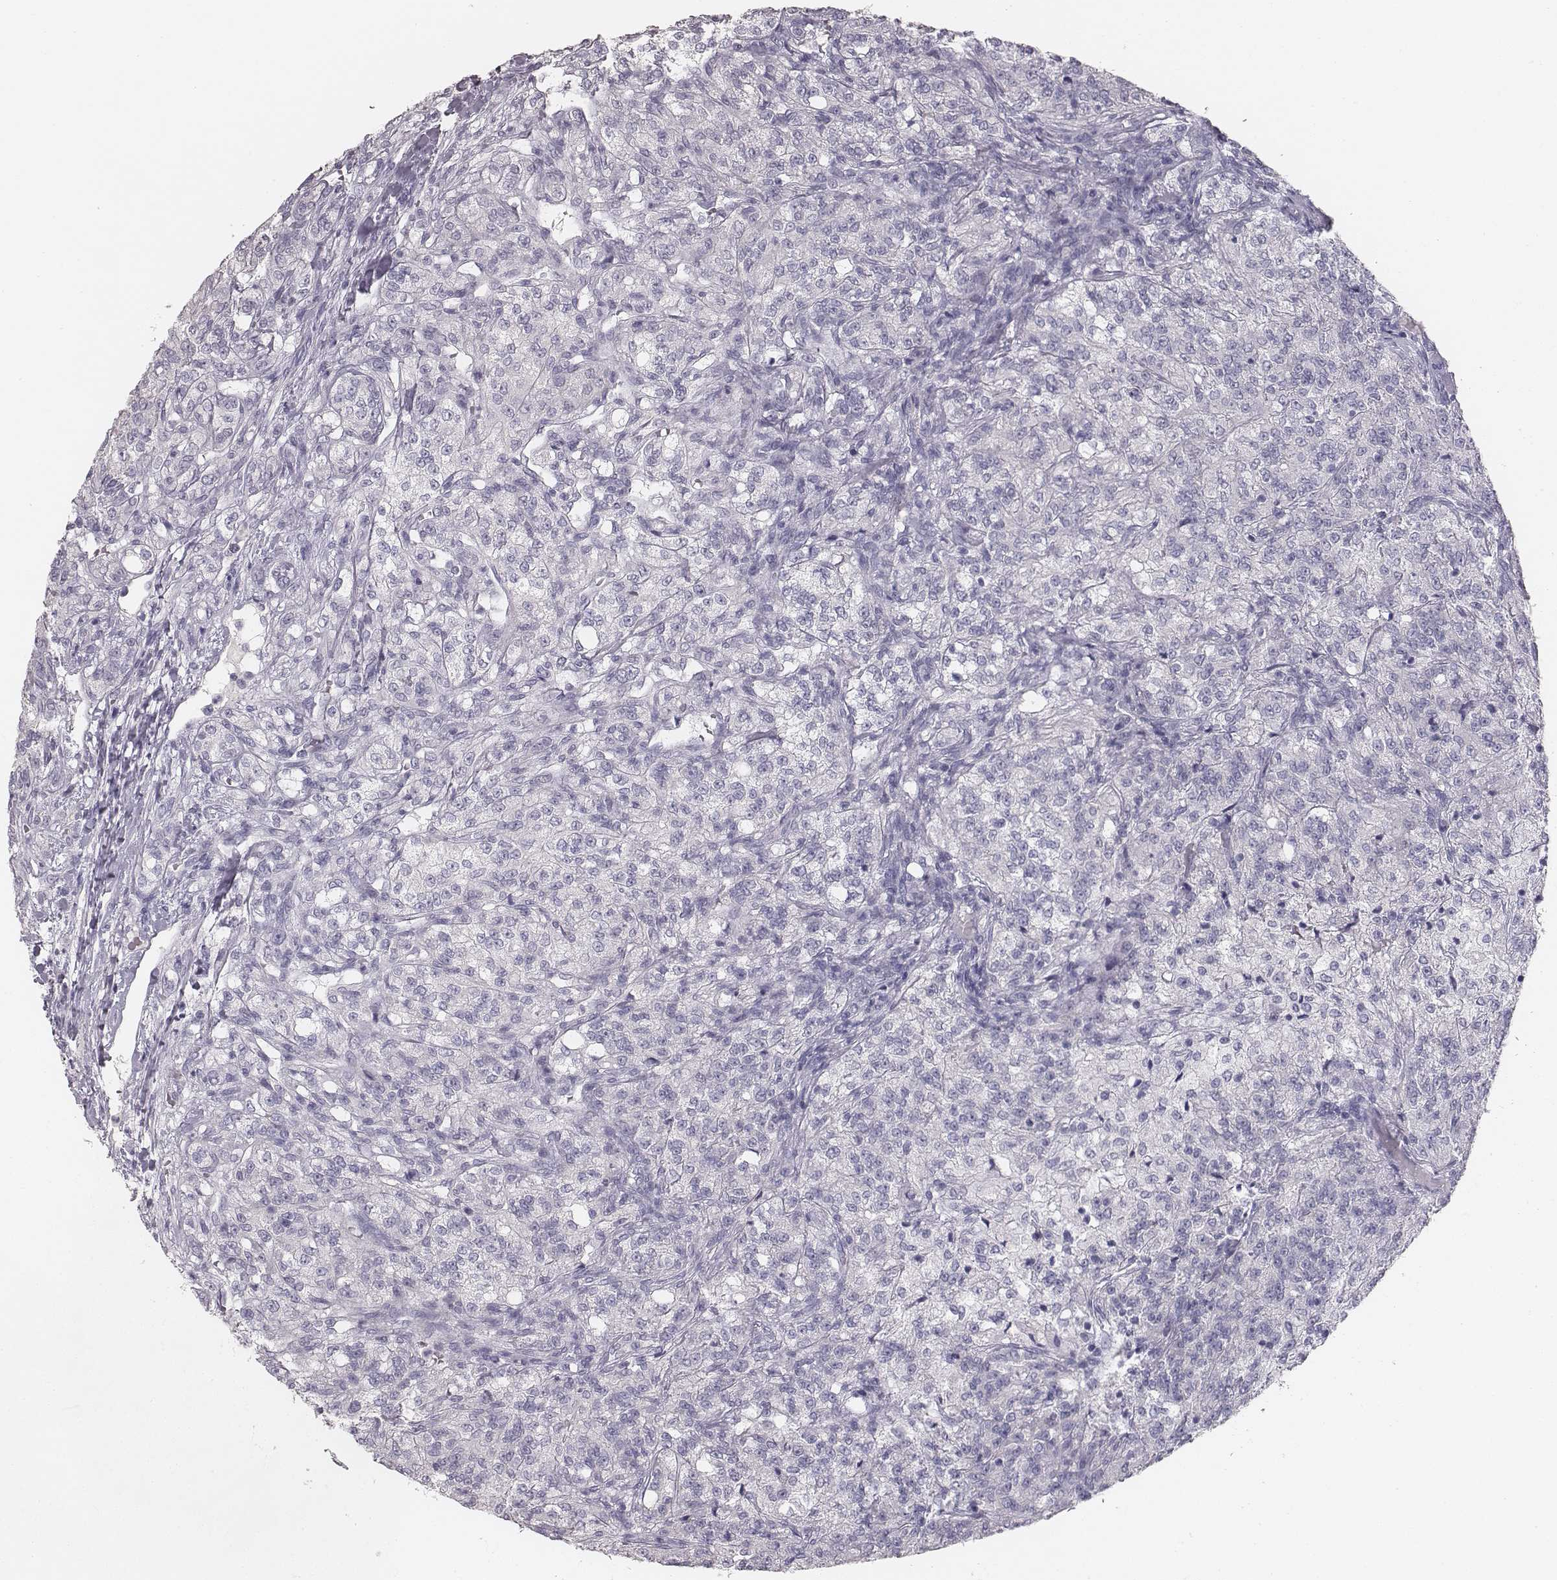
{"staining": {"intensity": "negative", "quantity": "none", "location": "none"}, "tissue": "renal cancer", "cell_type": "Tumor cells", "image_type": "cancer", "snomed": [{"axis": "morphology", "description": "Adenocarcinoma, NOS"}, {"axis": "topography", "description": "Kidney"}], "caption": "The immunohistochemistry (IHC) histopathology image has no significant staining in tumor cells of adenocarcinoma (renal) tissue. The staining is performed using DAB (3,3'-diaminobenzidine) brown chromogen with nuclei counter-stained in using hematoxylin.", "gene": "MYH6", "patient": {"sex": "female", "age": 63}}